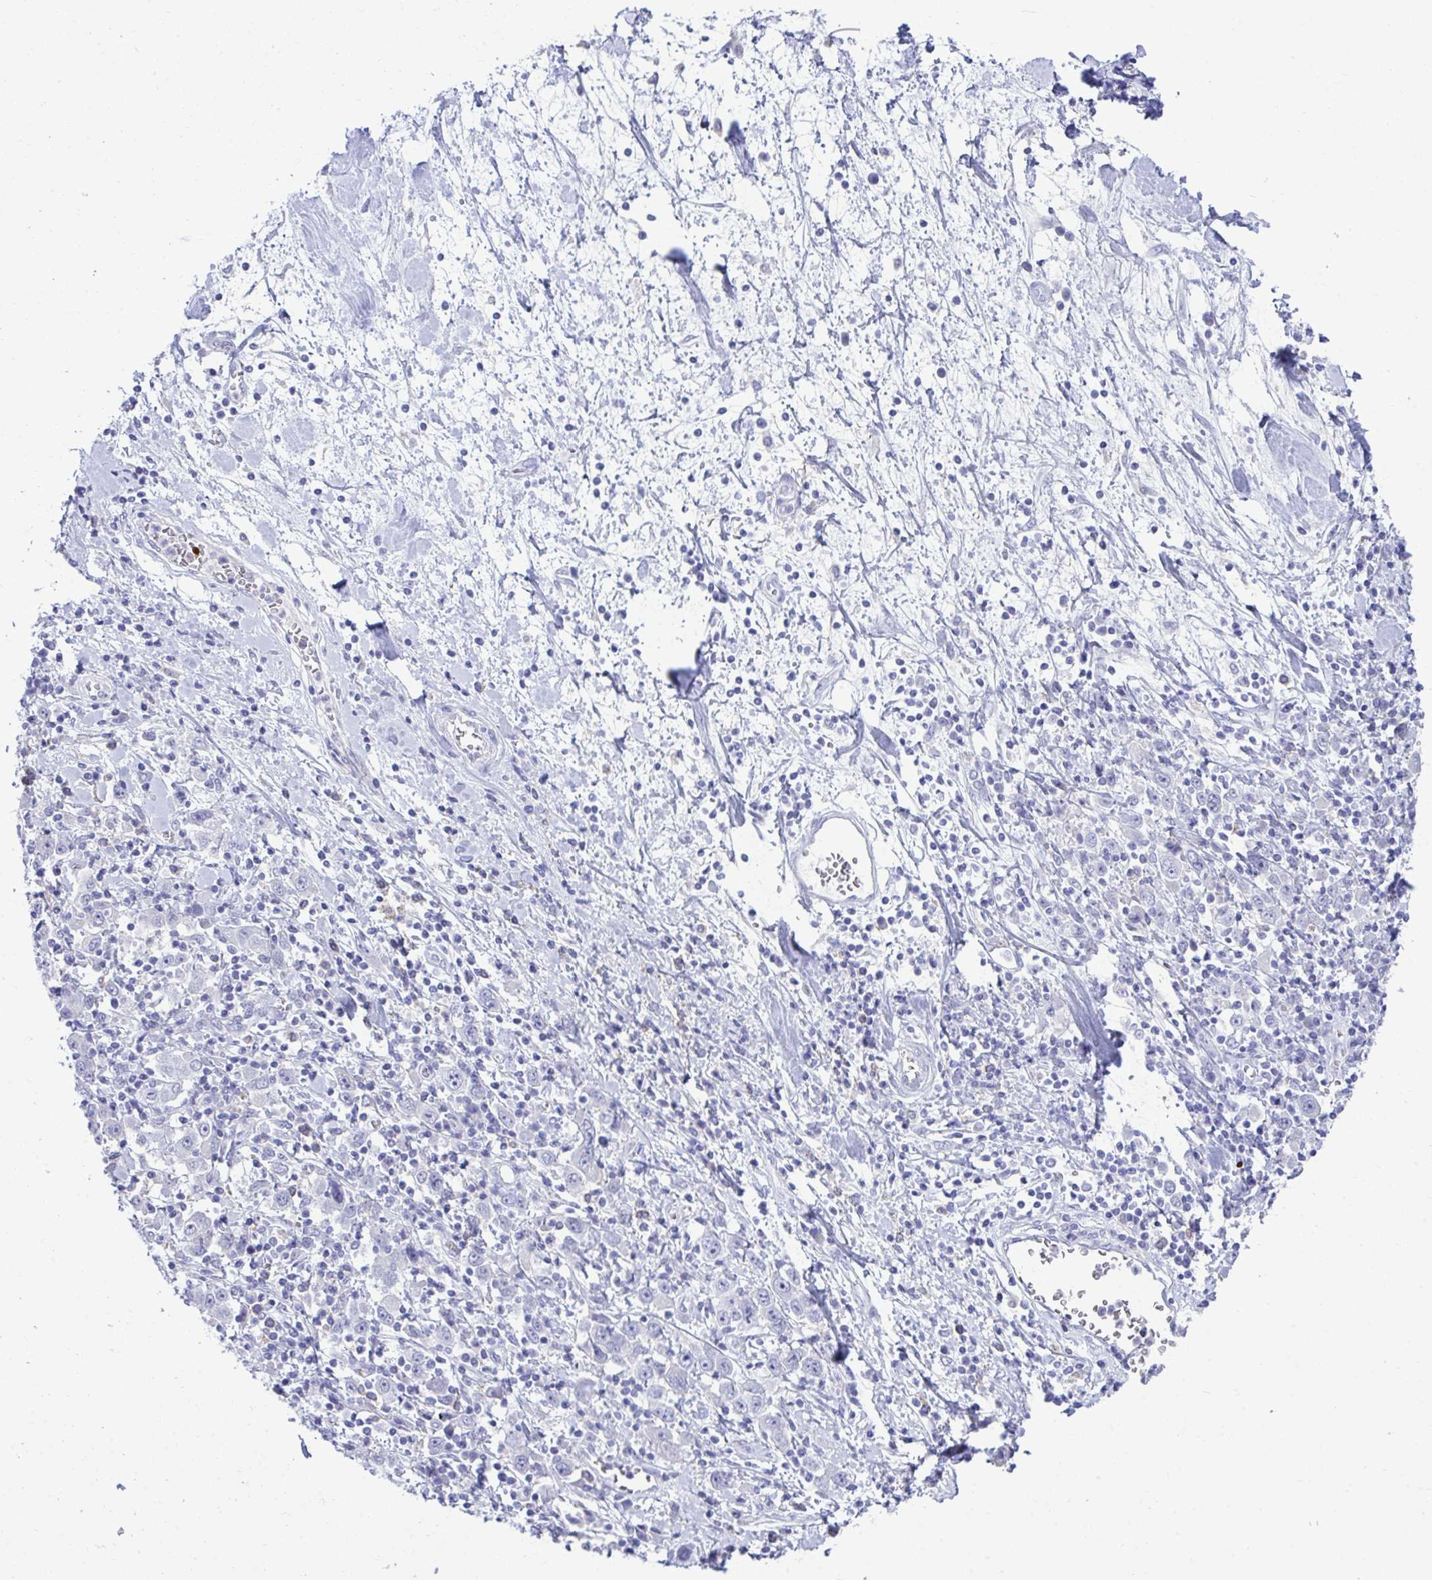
{"staining": {"intensity": "negative", "quantity": "none", "location": "none"}, "tissue": "stomach cancer", "cell_type": "Tumor cells", "image_type": "cancer", "snomed": [{"axis": "morphology", "description": "Normal tissue, NOS"}, {"axis": "morphology", "description": "Adenocarcinoma, NOS"}, {"axis": "topography", "description": "Stomach, upper"}, {"axis": "topography", "description": "Stomach"}], "caption": "Stomach cancer (adenocarcinoma) stained for a protein using IHC displays no positivity tumor cells.", "gene": "PLEKHH1", "patient": {"sex": "male", "age": 59}}